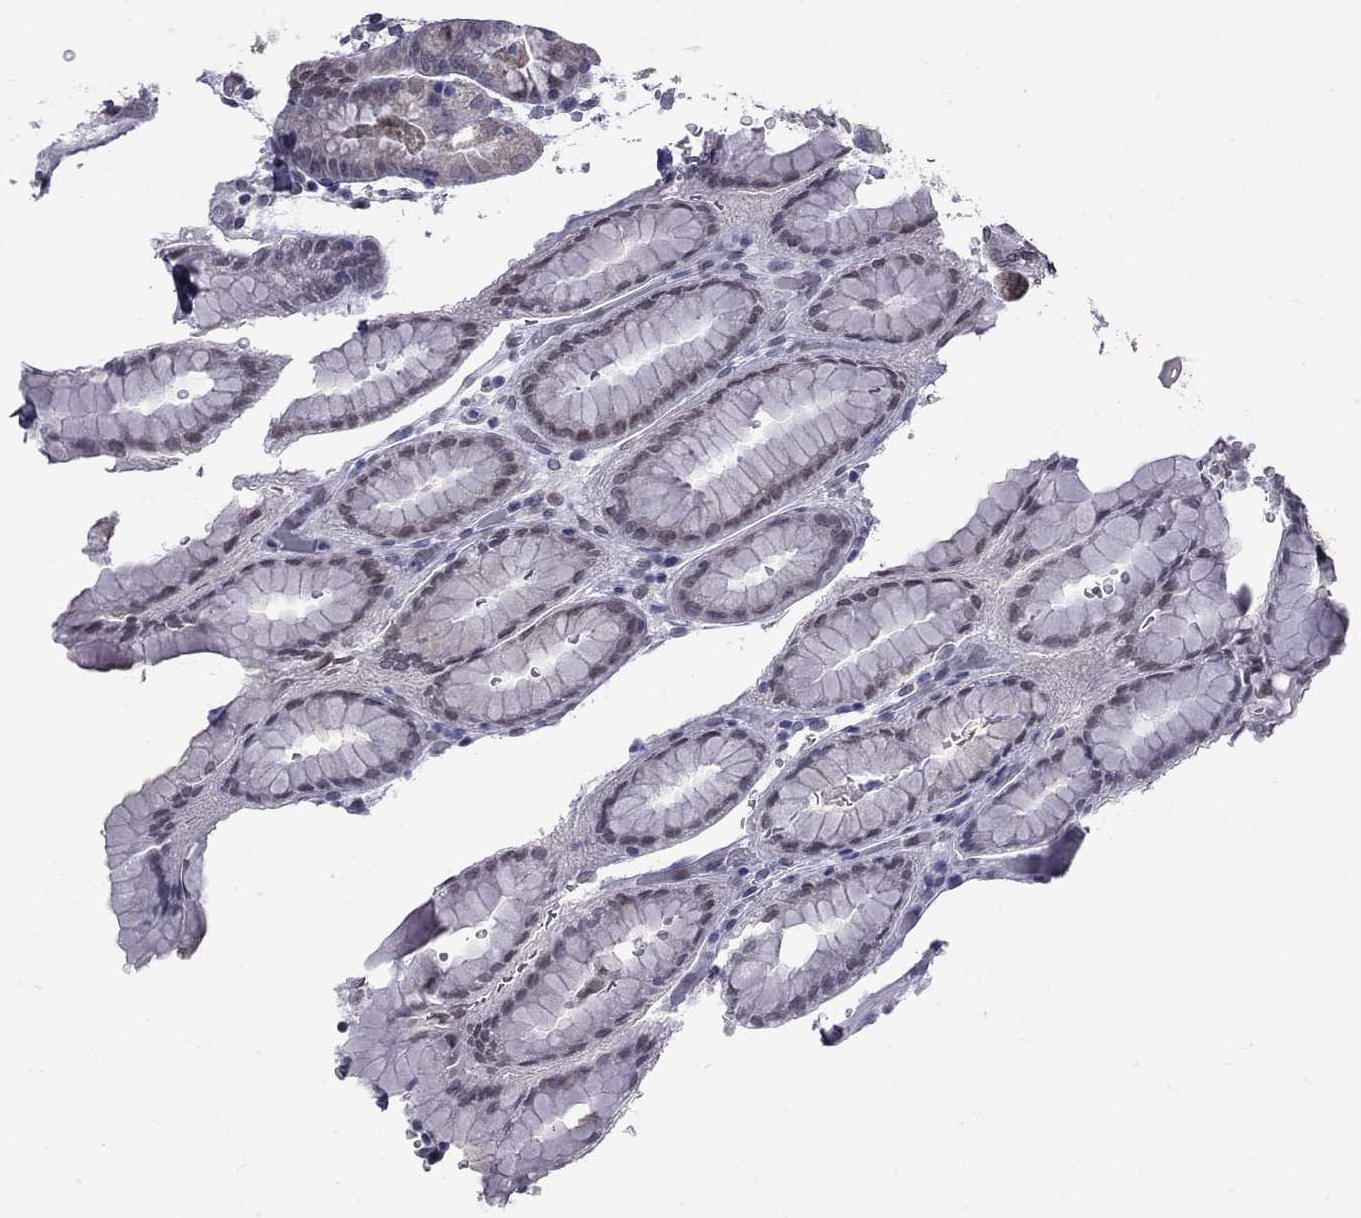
{"staining": {"intensity": "negative", "quantity": "none", "location": "none"}, "tissue": "stomach", "cell_type": "Glandular cells", "image_type": "normal", "snomed": [{"axis": "morphology", "description": "Normal tissue, NOS"}, {"axis": "topography", "description": "Stomach, upper"}, {"axis": "topography", "description": "Stomach"}, {"axis": "topography", "description": "Stomach, lower"}], "caption": "Human stomach stained for a protein using immunohistochemistry reveals no positivity in glandular cells.", "gene": "CLTCL1", "patient": {"sex": "male", "age": 62}}